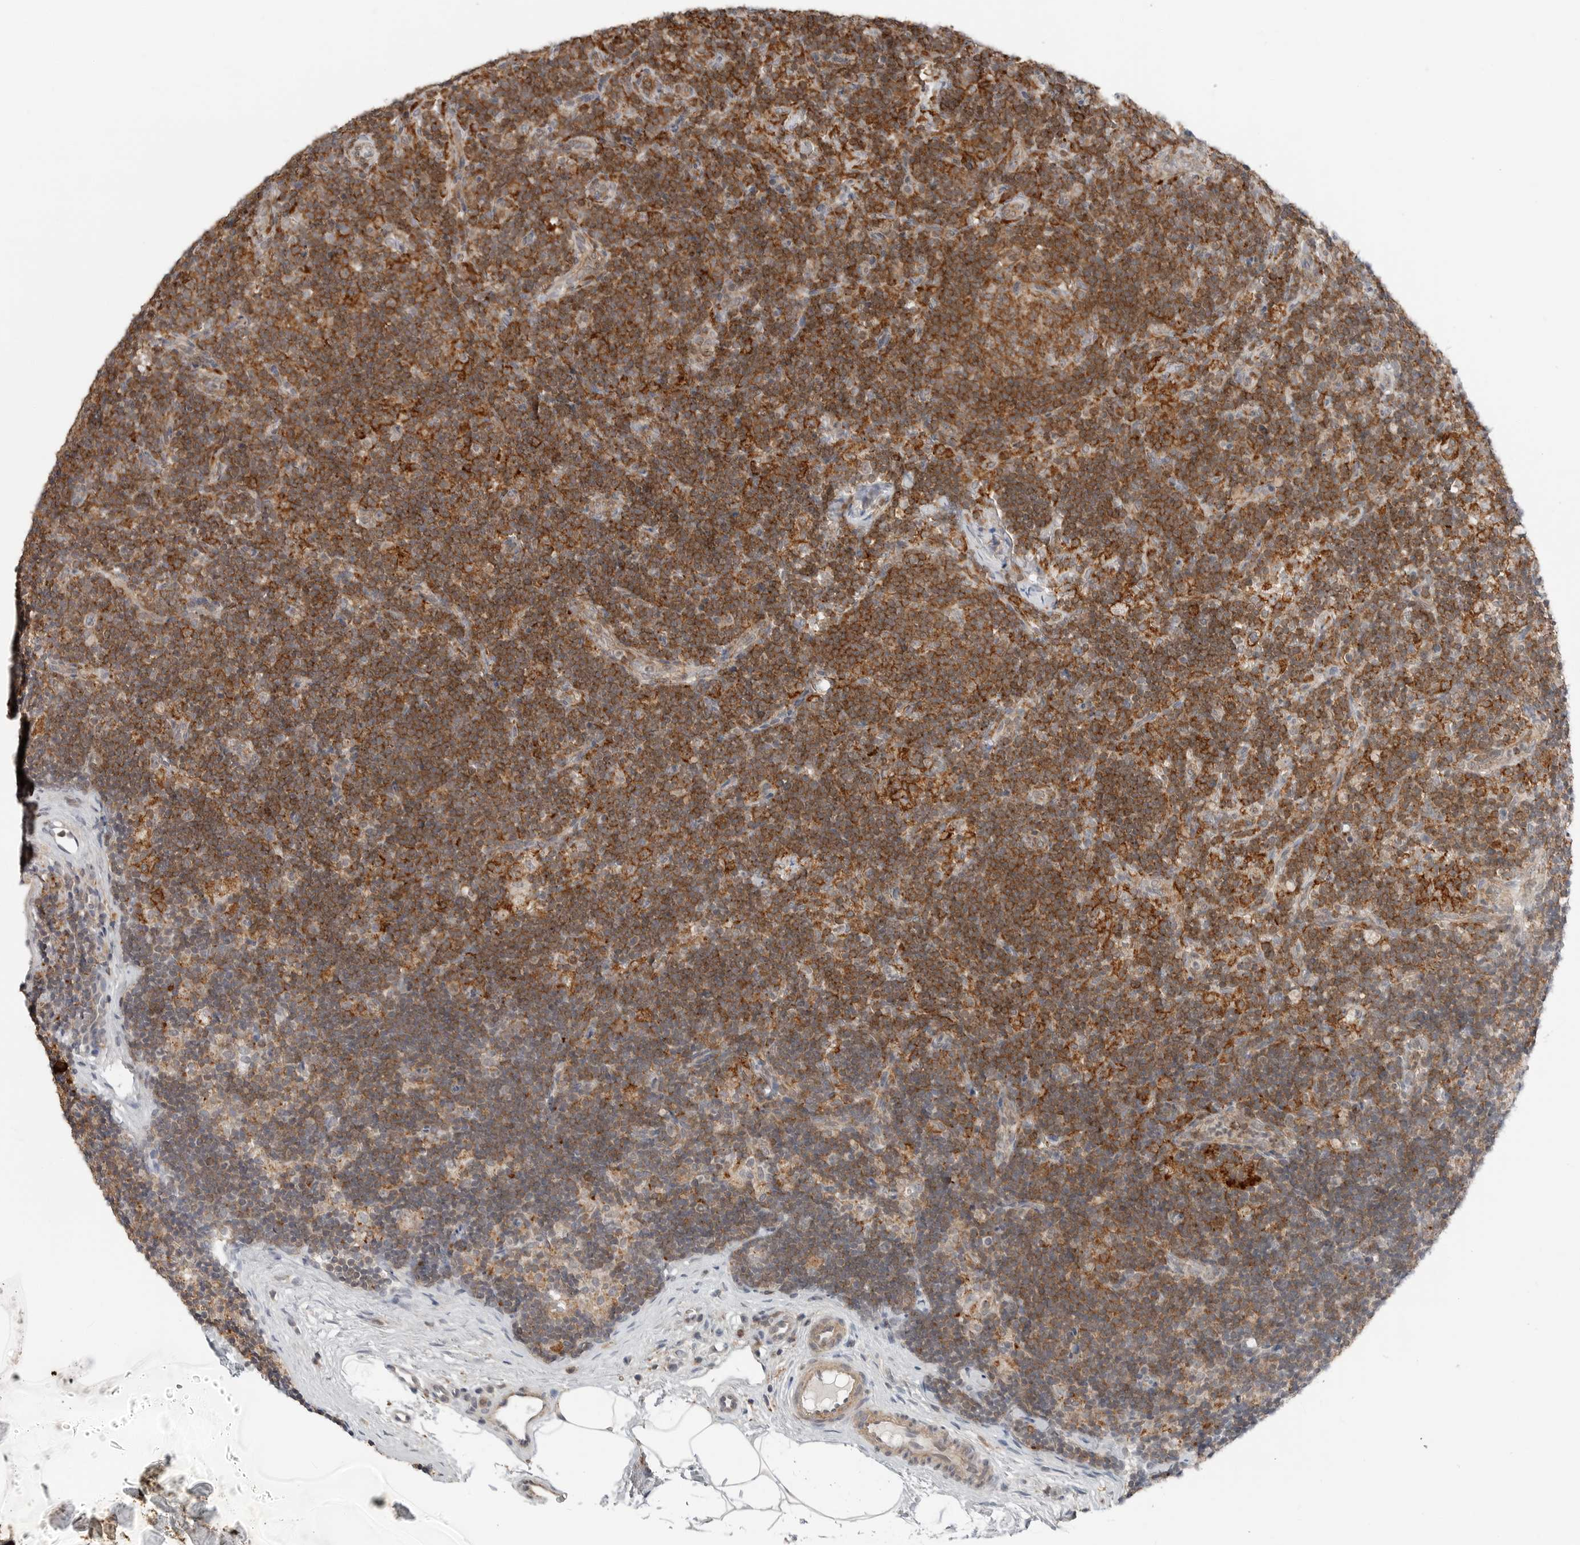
{"staining": {"intensity": "moderate", "quantity": ">75%", "location": "cytoplasmic/membranous"}, "tissue": "lymph node", "cell_type": "Germinal center cells", "image_type": "normal", "snomed": [{"axis": "morphology", "description": "Normal tissue, NOS"}, {"axis": "topography", "description": "Lymph node"}], "caption": "Immunohistochemistry histopathology image of unremarkable lymph node: lymph node stained using immunohistochemistry displays medium levels of moderate protein expression localized specifically in the cytoplasmic/membranous of germinal center cells, appearing as a cytoplasmic/membranous brown color.", "gene": "LEFTY2", "patient": {"sex": "female", "age": 22}}